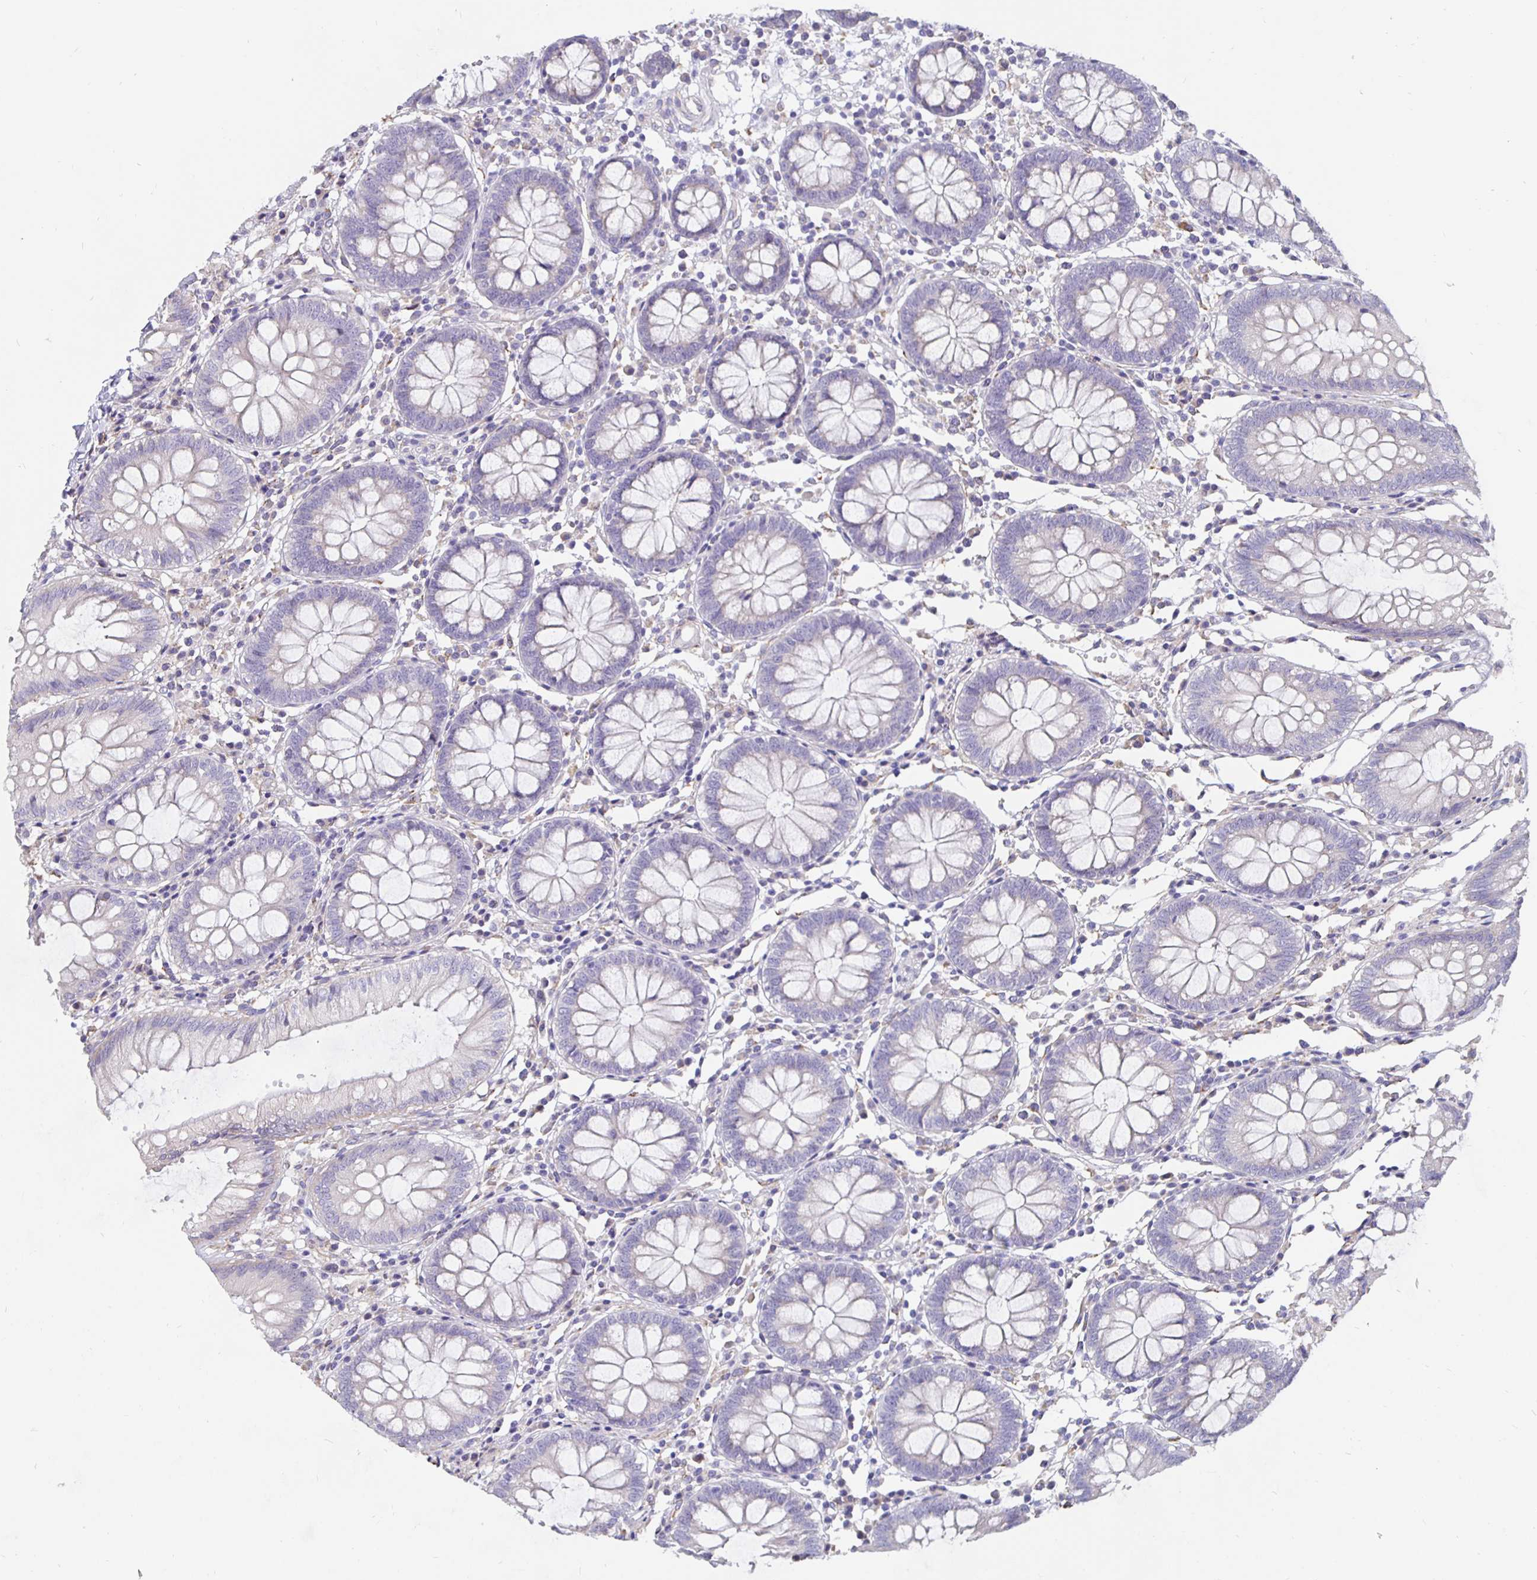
{"staining": {"intensity": "negative", "quantity": "none", "location": "none"}, "tissue": "colon", "cell_type": "Endothelial cells", "image_type": "normal", "snomed": [{"axis": "morphology", "description": "Normal tissue, NOS"}, {"axis": "morphology", "description": "Adenocarcinoma, NOS"}, {"axis": "topography", "description": "Colon"}], "caption": "DAB immunohistochemical staining of normal colon displays no significant positivity in endothelial cells.", "gene": "DNAI2", "patient": {"sex": "male", "age": 83}}